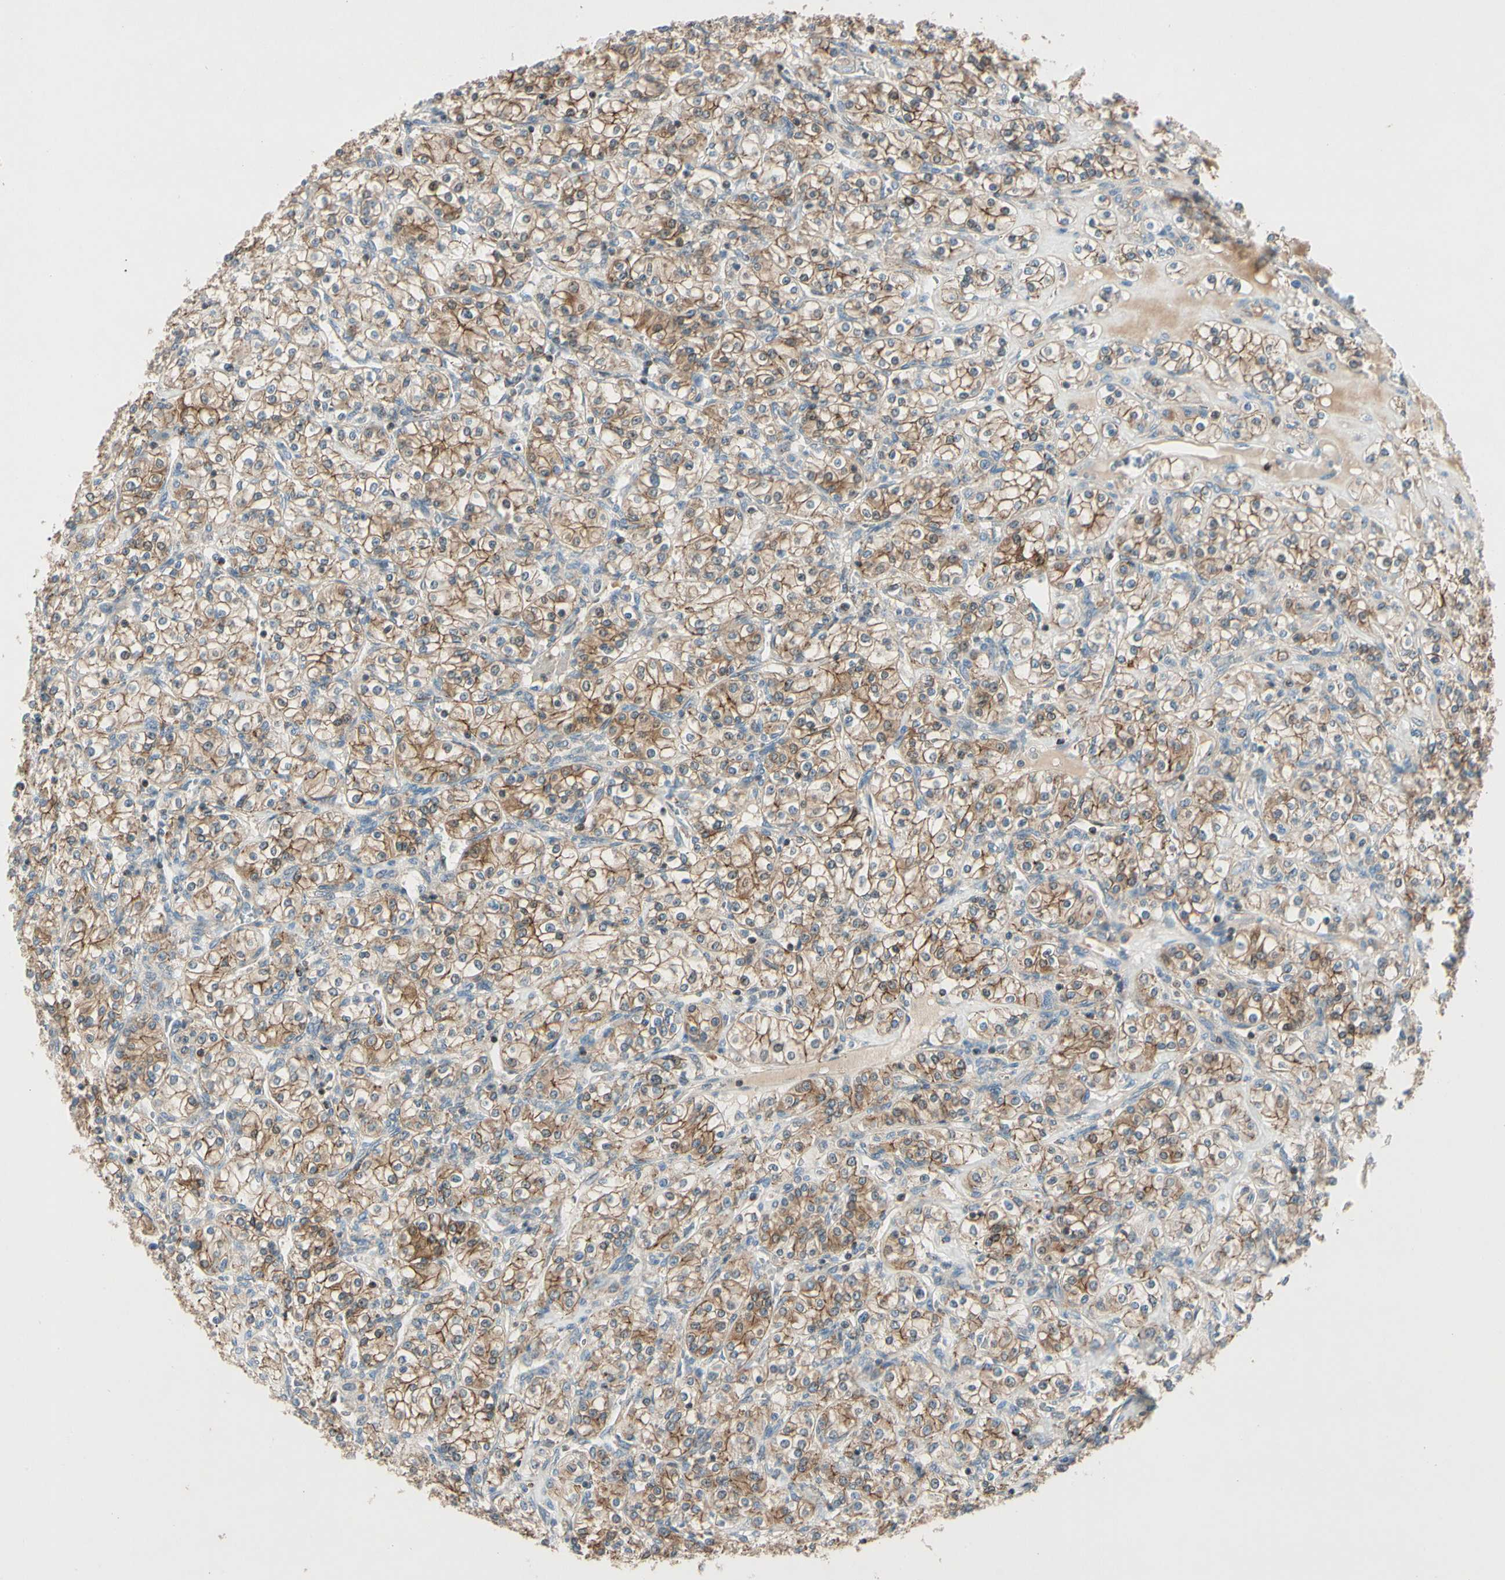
{"staining": {"intensity": "moderate", "quantity": ">75%", "location": "cytoplasmic/membranous"}, "tissue": "renal cancer", "cell_type": "Tumor cells", "image_type": "cancer", "snomed": [{"axis": "morphology", "description": "Adenocarcinoma, NOS"}, {"axis": "topography", "description": "Kidney"}], "caption": "This photomicrograph demonstrates immunohistochemistry (IHC) staining of renal cancer (adenocarcinoma), with medium moderate cytoplasmic/membranous staining in about >75% of tumor cells.", "gene": "CDH6", "patient": {"sex": "male", "age": 77}}